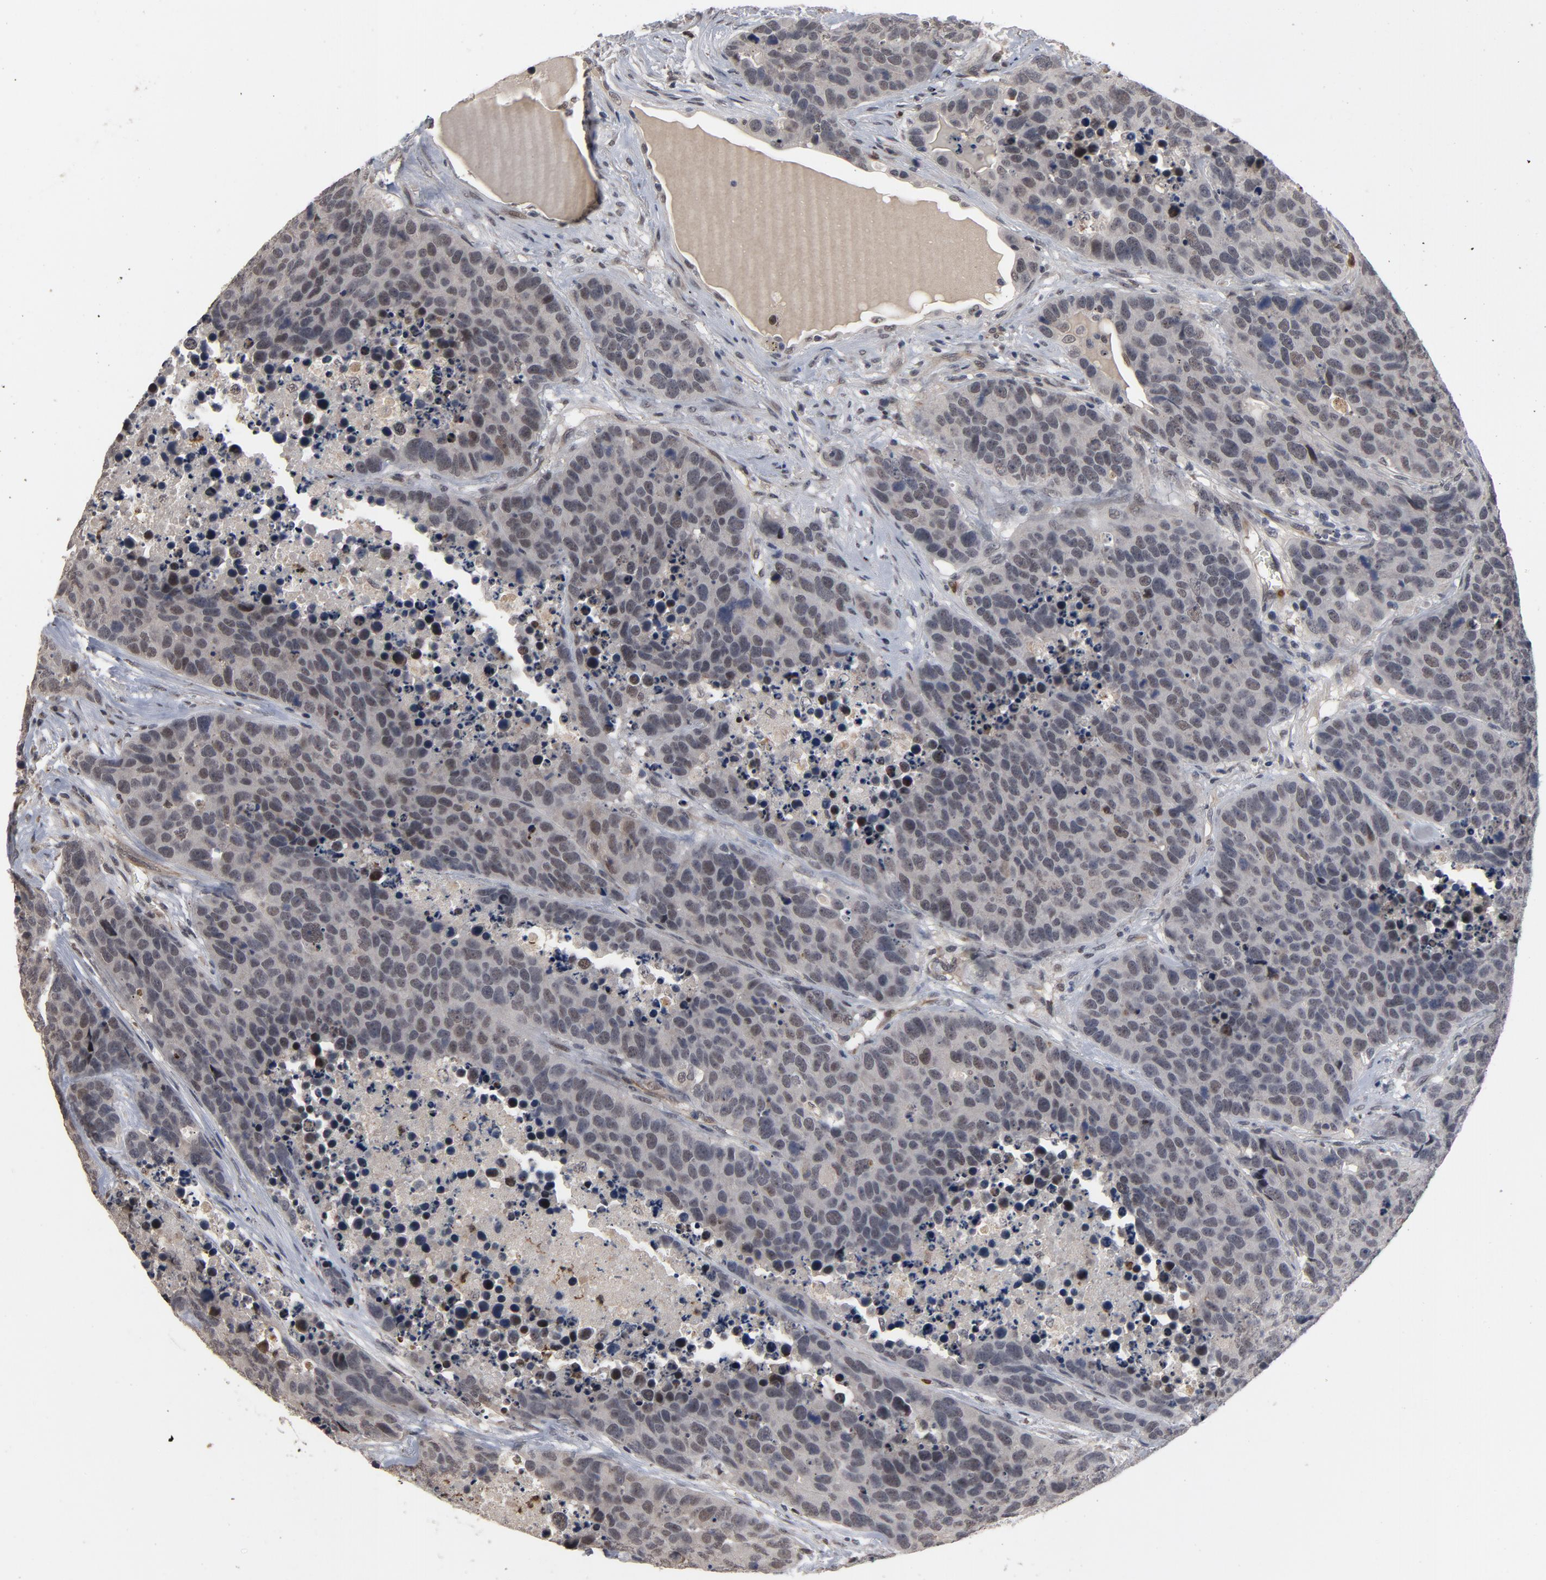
{"staining": {"intensity": "negative", "quantity": "none", "location": "none"}, "tissue": "carcinoid", "cell_type": "Tumor cells", "image_type": "cancer", "snomed": [{"axis": "morphology", "description": "Carcinoid, malignant, NOS"}, {"axis": "topography", "description": "Lung"}], "caption": "Tumor cells show no significant expression in carcinoid (malignant). (DAB (3,3'-diaminobenzidine) IHC visualized using brightfield microscopy, high magnification).", "gene": "RTL5", "patient": {"sex": "male", "age": 60}}